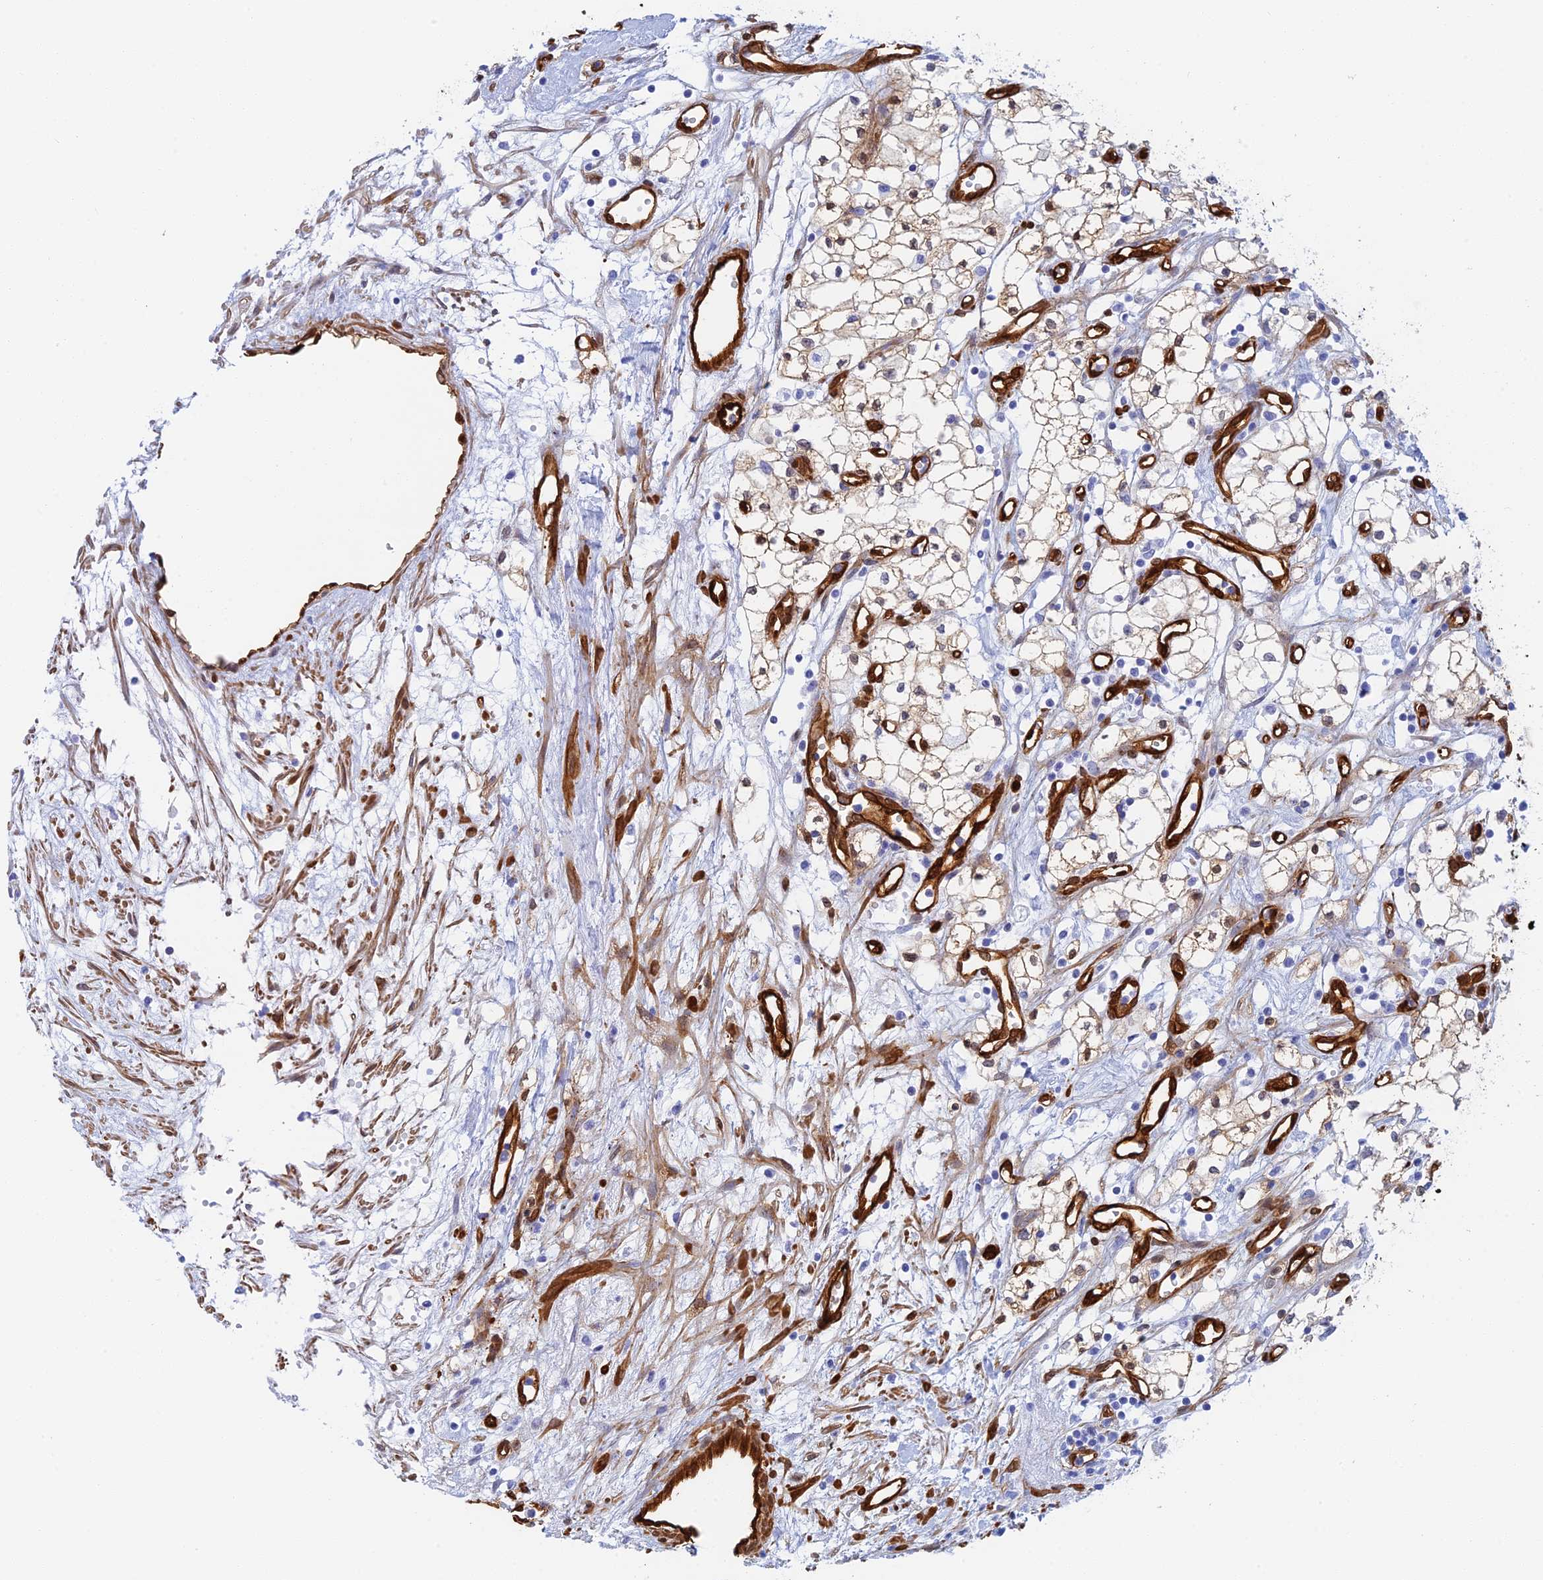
{"staining": {"intensity": "weak", "quantity": "25%-75%", "location": "cytoplasmic/membranous"}, "tissue": "renal cancer", "cell_type": "Tumor cells", "image_type": "cancer", "snomed": [{"axis": "morphology", "description": "Adenocarcinoma, NOS"}, {"axis": "topography", "description": "Kidney"}], "caption": "Renal cancer stained for a protein displays weak cytoplasmic/membranous positivity in tumor cells. The protein of interest is stained brown, and the nuclei are stained in blue (DAB (3,3'-diaminobenzidine) IHC with brightfield microscopy, high magnification).", "gene": "CRIP2", "patient": {"sex": "male", "age": 59}}